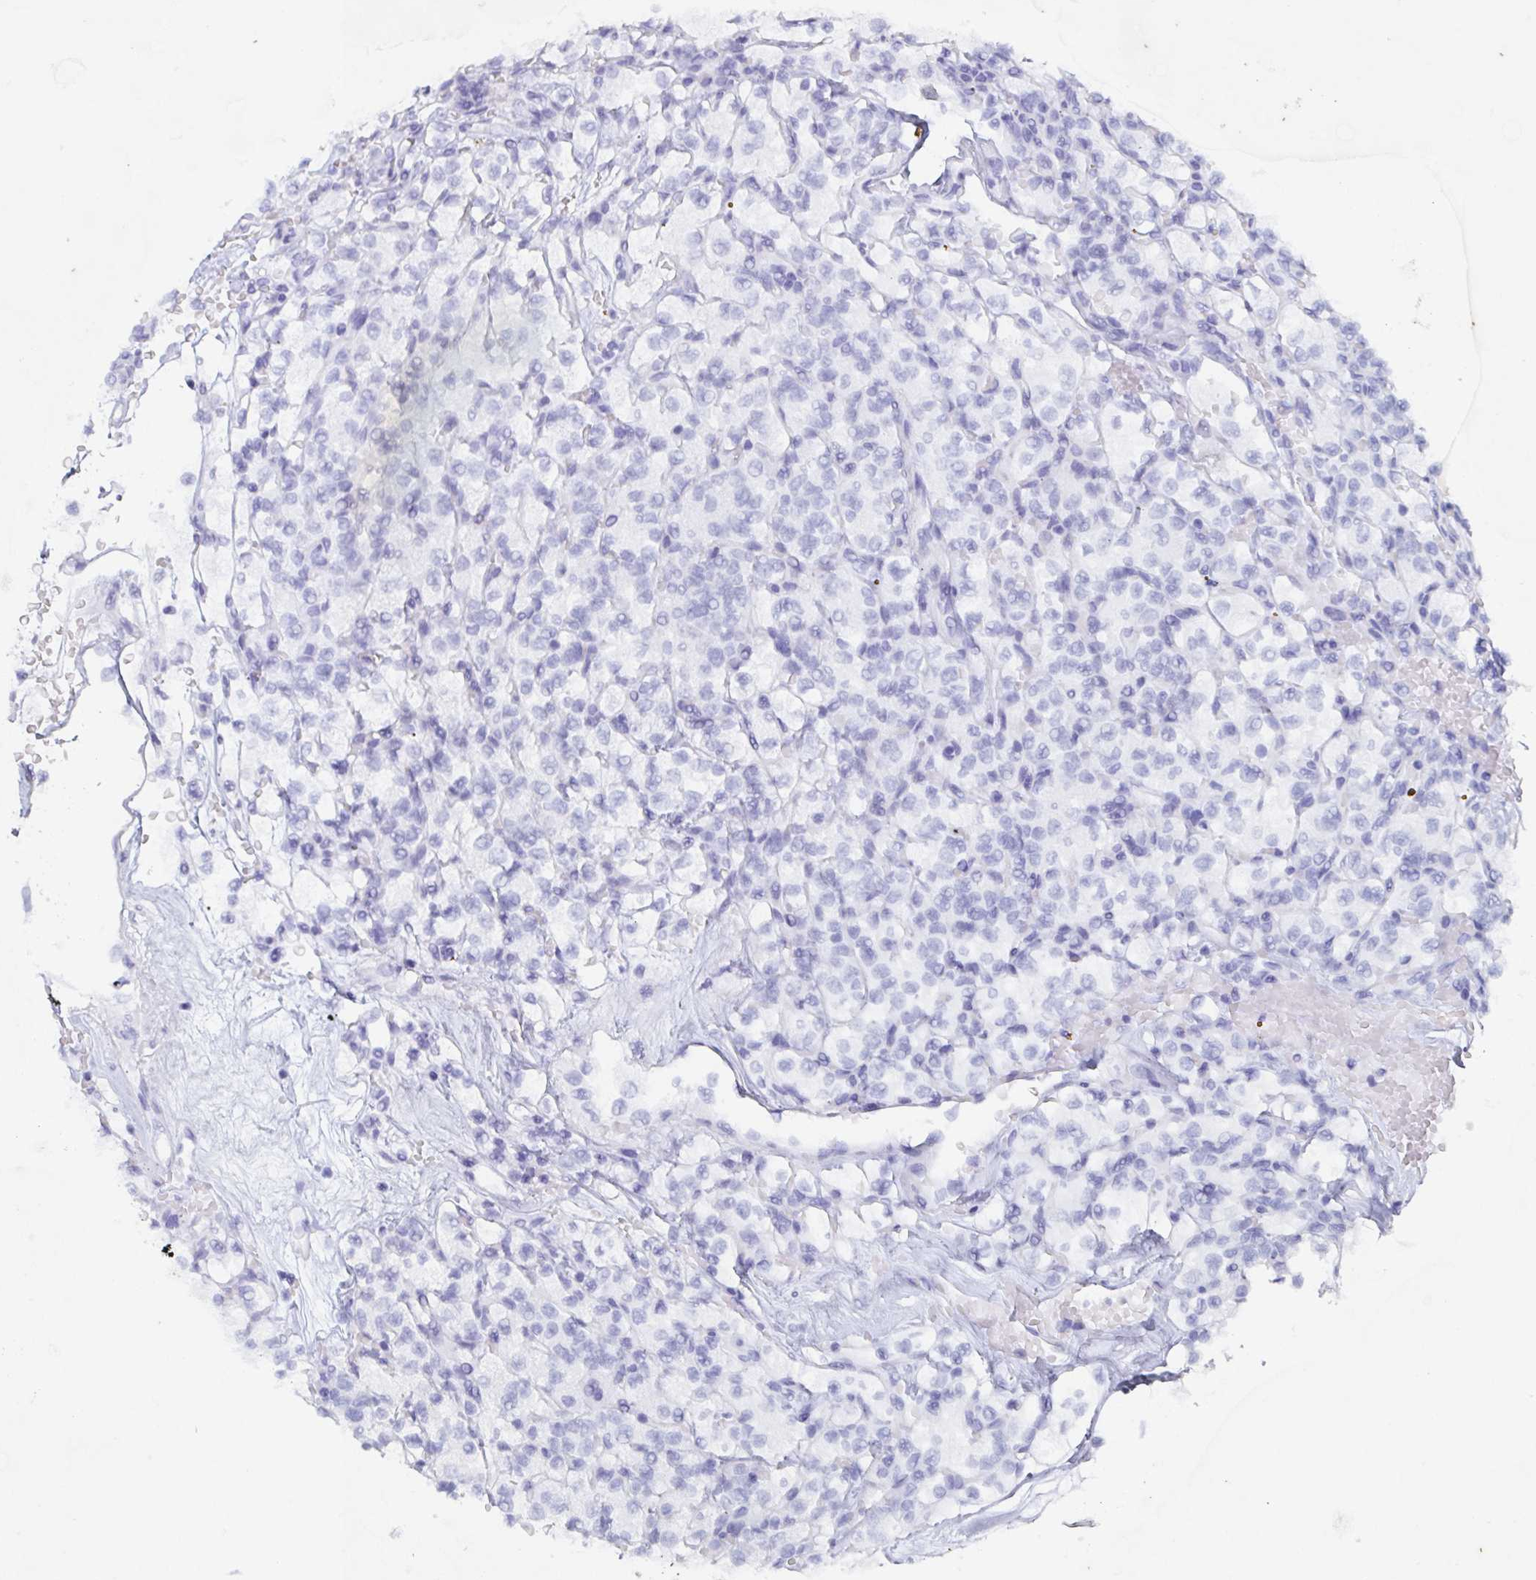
{"staining": {"intensity": "negative", "quantity": "none", "location": "none"}, "tissue": "renal cancer", "cell_type": "Tumor cells", "image_type": "cancer", "snomed": [{"axis": "morphology", "description": "Adenocarcinoma, NOS"}, {"axis": "topography", "description": "Kidney"}], "caption": "Immunohistochemistry (IHC) histopathology image of neoplastic tissue: adenocarcinoma (renal) stained with DAB shows no significant protein expression in tumor cells. (IHC, brightfield microscopy, high magnification).", "gene": "AGFG2", "patient": {"sex": "female", "age": 64}}